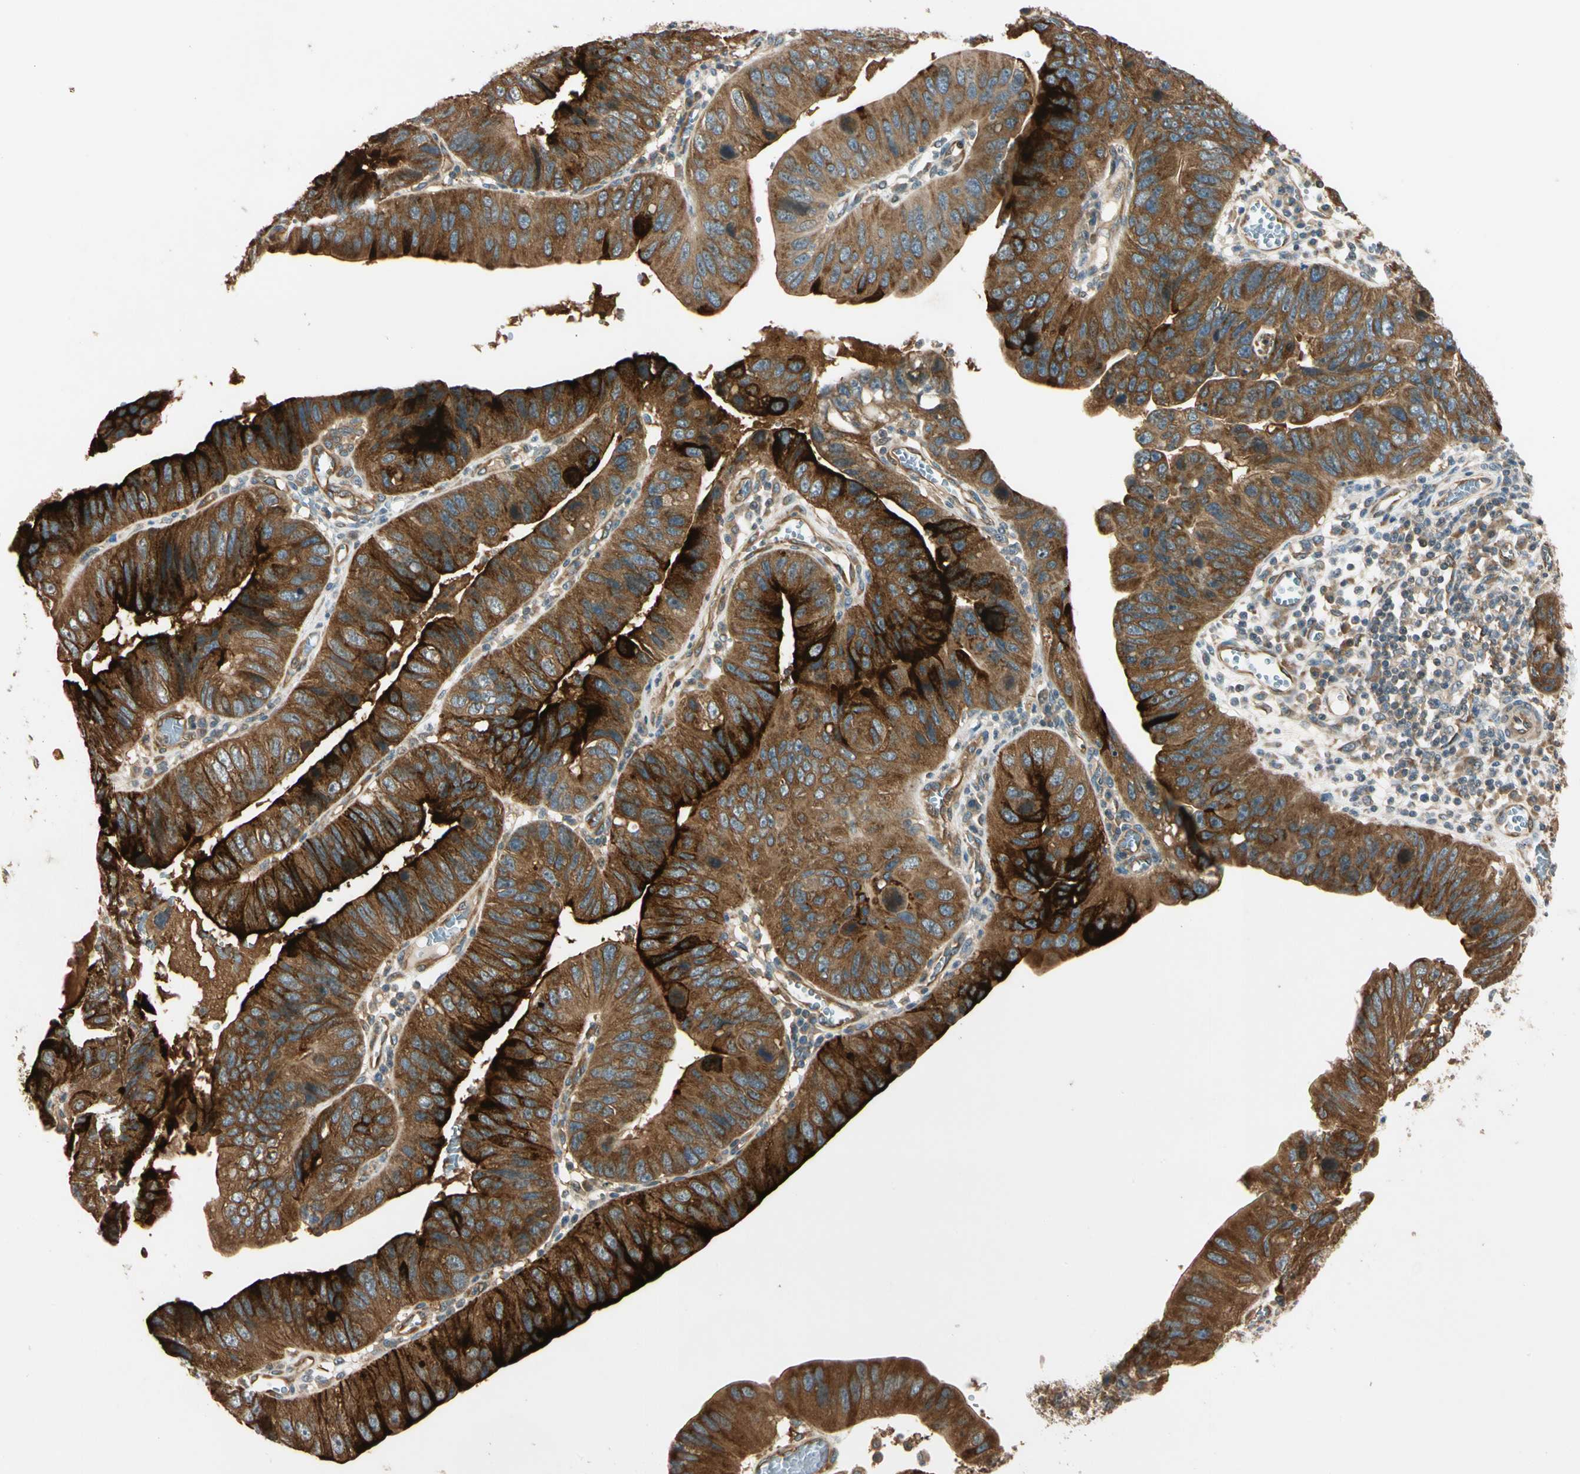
{"staining": {"intensity": "strong", "quantity": "25%-75%", "location": "cytoplasmic/membranous"}, "tissue": "stomach cancer", "cell_type": "Tumor cells", "image_type": "cancer", "snomed": [{"axis": "morphology", "description": "Adenocarcinoma, NOS"}, {"axis": "topography", "description": "Stomach"}], "caption": "This micrograph exhibits immunohistochemistry staining of stomach adenocarcinoma, with high strong cytoplasmic/membranous staining in approximately 25%-75% of tumor cells.", "gene": "ROCK2", "patient": {"sex": "male", "age": 59}}